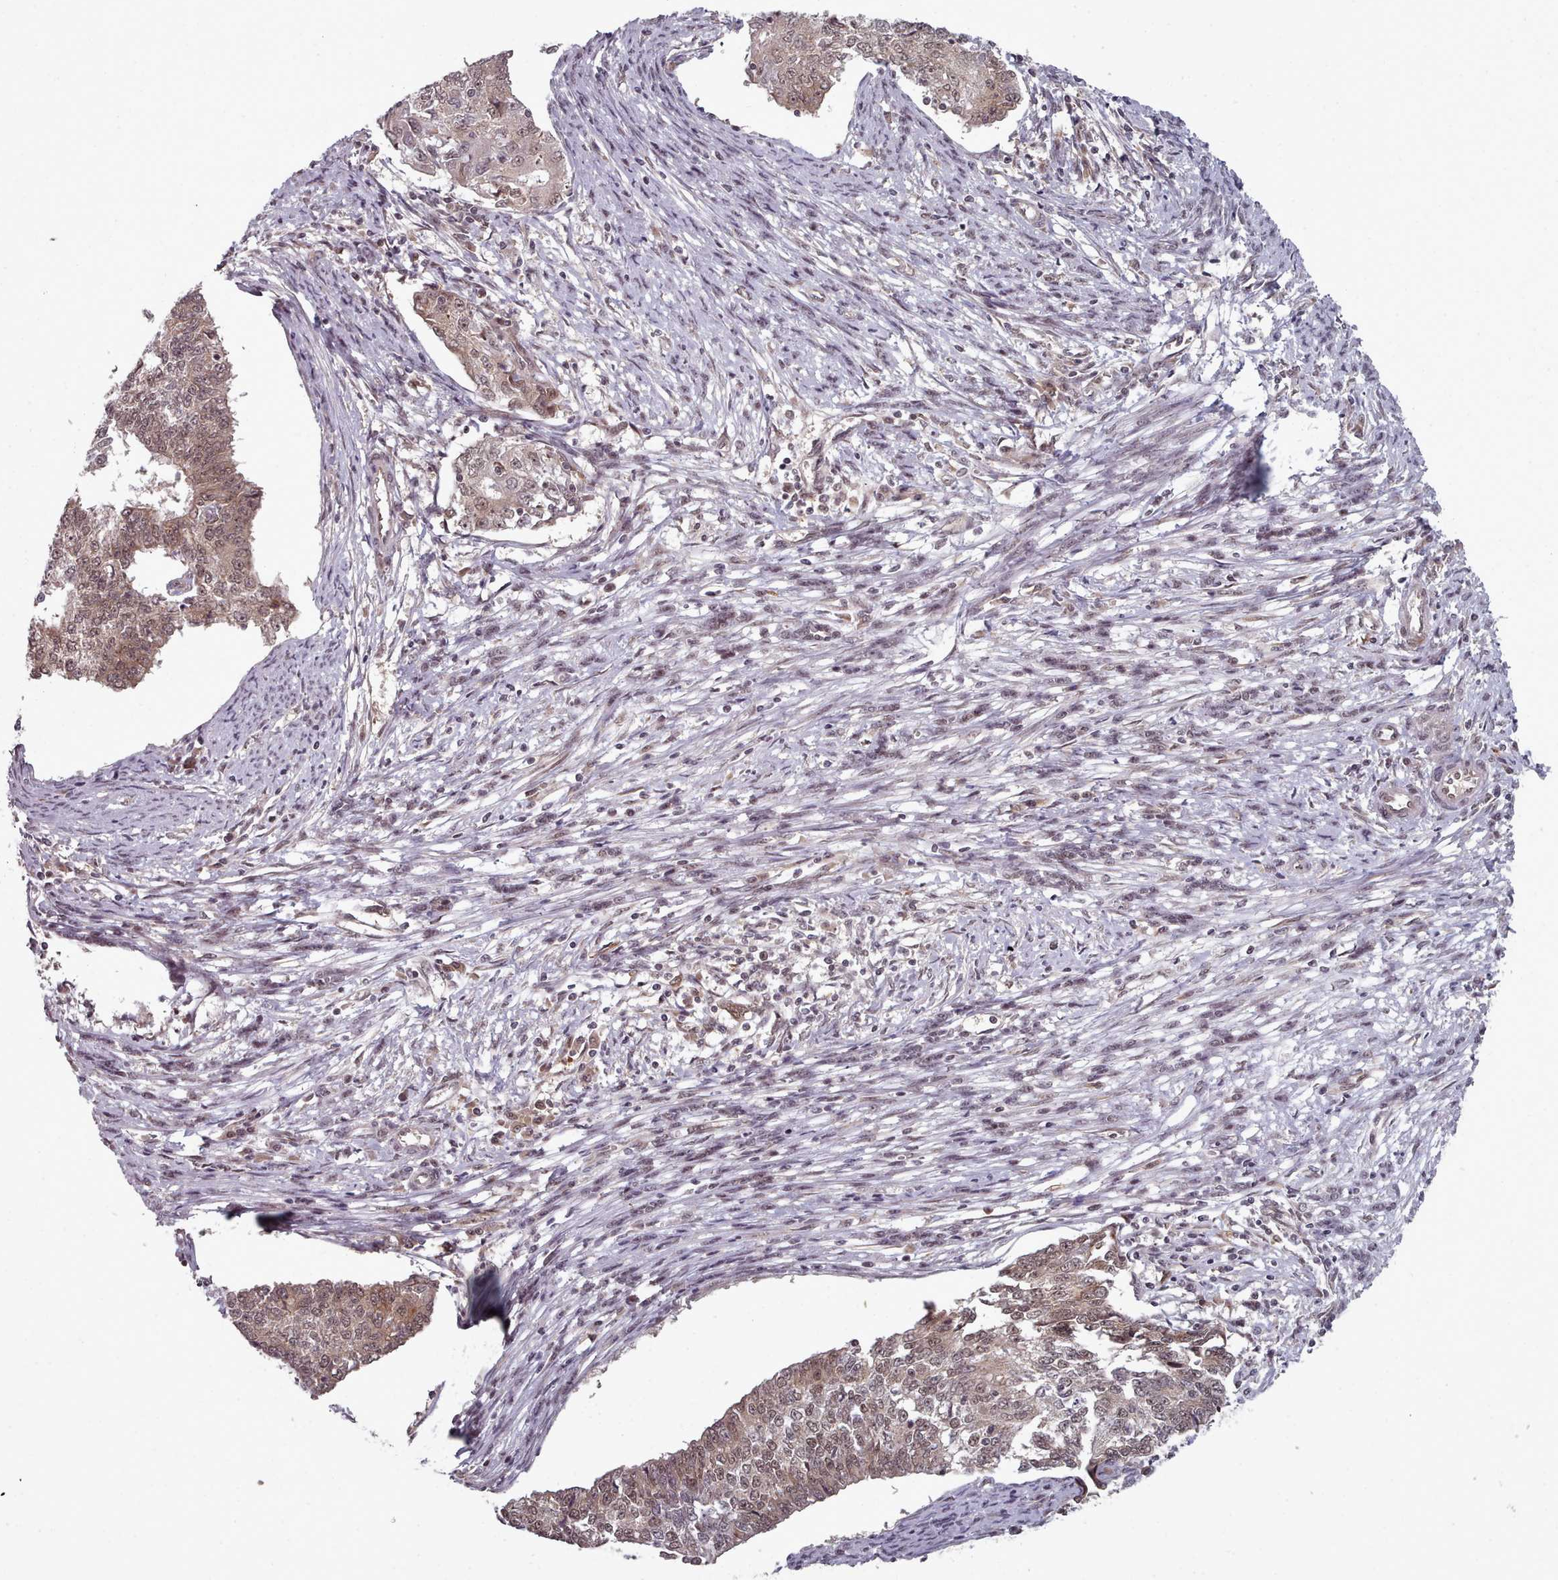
{"staining": {"intensity": "weak", "quantity": ">75%", "location": "cytoplasmic/membranous,nuclear"}, "tissue": "endometrial cancer", "cell_type": "Tumor cells", "image_type": "cancer", "snomed": [{"axis": "morphology", "description": "Adenocarcinoma, NOS"}, {"axis": "topography", "description": "Endometrium"}], "caption": "DAB (3,3'-diaminobenzidine) immunohistochemical staining of endometrial cancer (adenocarcinoma) reveals weak cytoplasmic/membranous and nuclear protein positivity in about >75% of tumor cells. Ihc stains the protein in brown and the nuclei are stained blue.", "gene": "DHX8", "patient": {"sex": "female", "age": 56}}